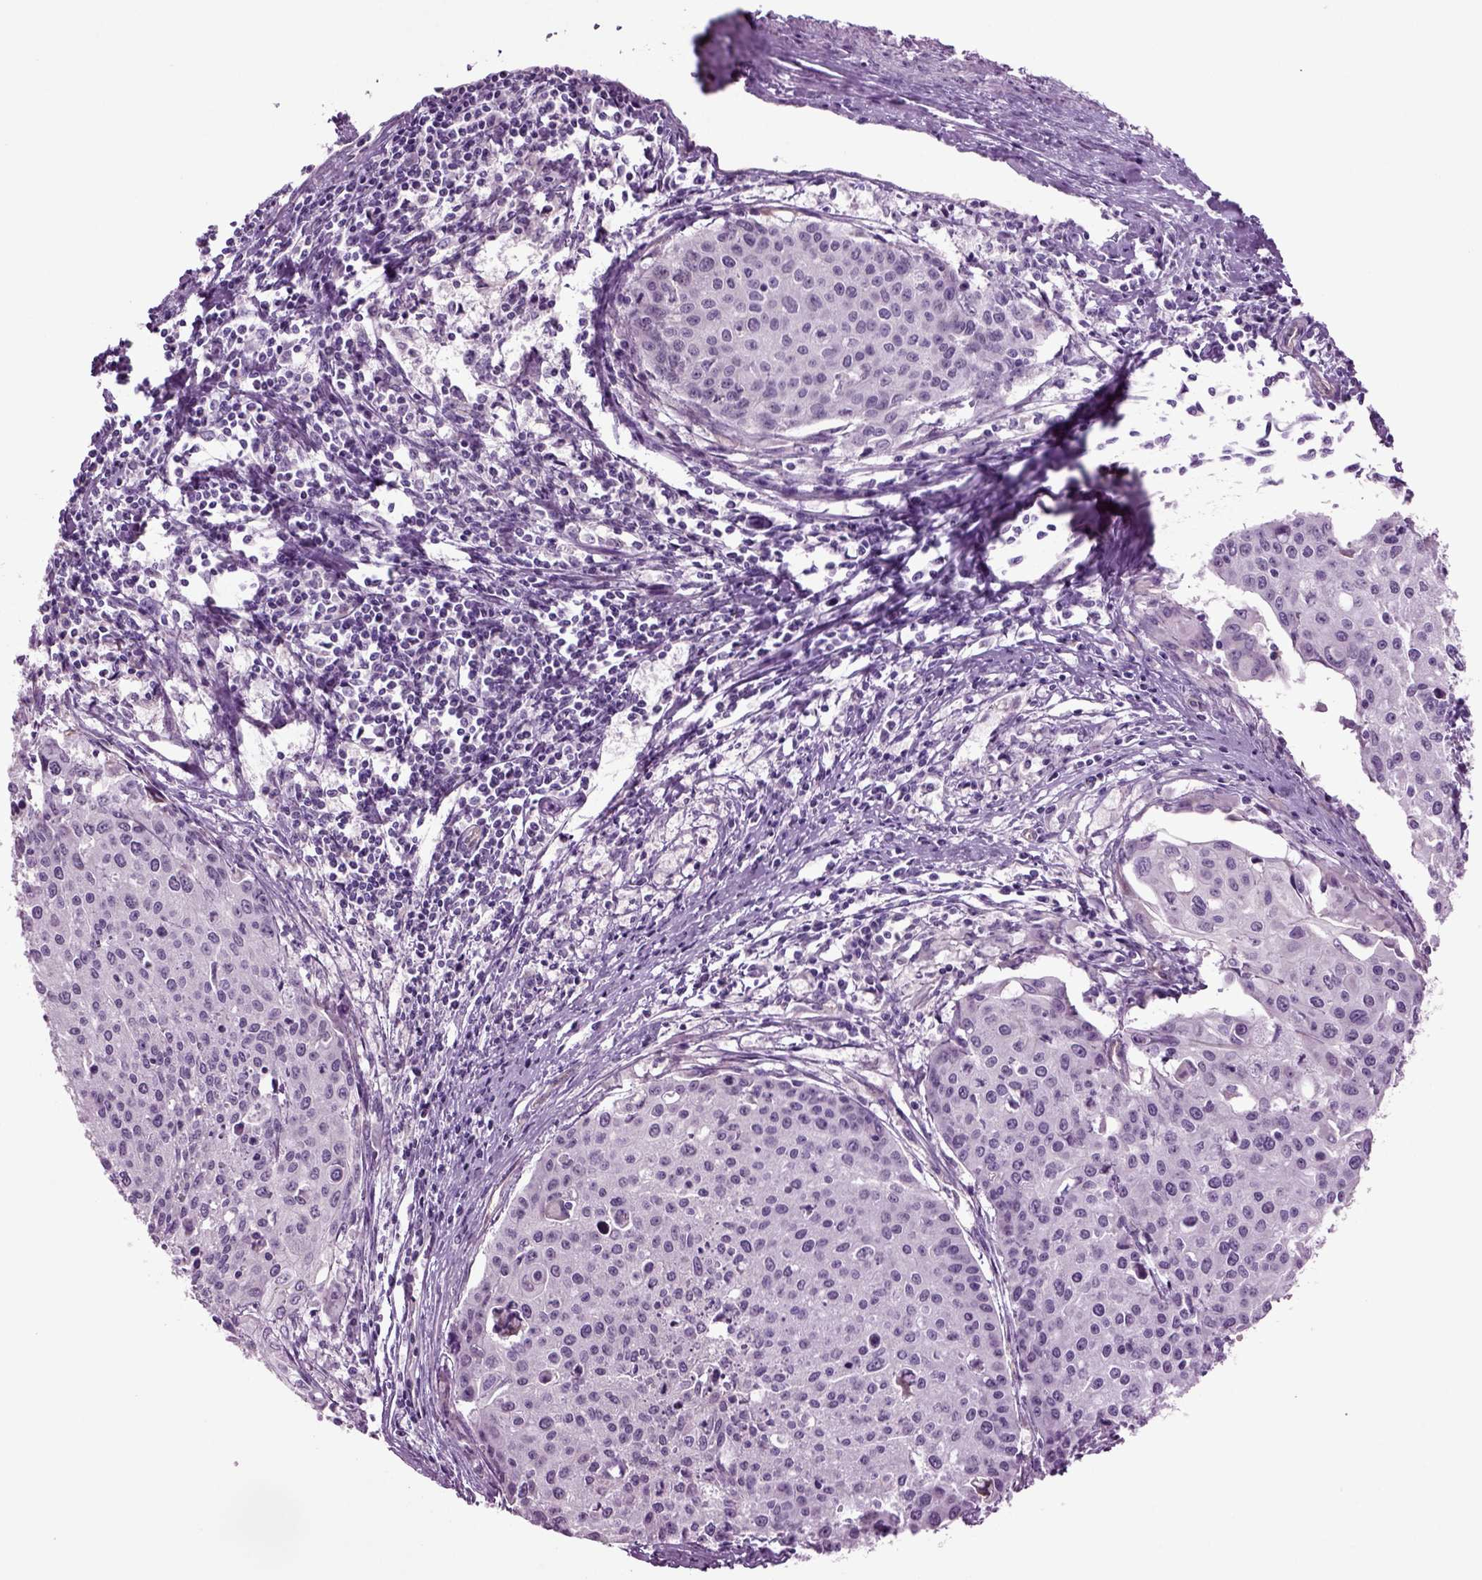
{"staining": {"intensity": "negative", "quantity": "none", "location": "none"}, "tissue": "cervical cancer", "cell_type": "Tumor cells", "image_type": "cancer", "snomed": [{"axis": "morphology", "description": "Squamous cell carcinoma, NOS"}, {"axis": "topography", "description": "Cervix"}], "caption": "A histopathology image of human cervical cancer (squamous cell carcinoma) is negative for staining in tumor cells. (Brightfield microscopy of DAB (3,3'-diaminobenzidine) immunohistochemistry at high magnification).", "gene": "COL9A2", "patient": {"sex": "female", "age": 38}}